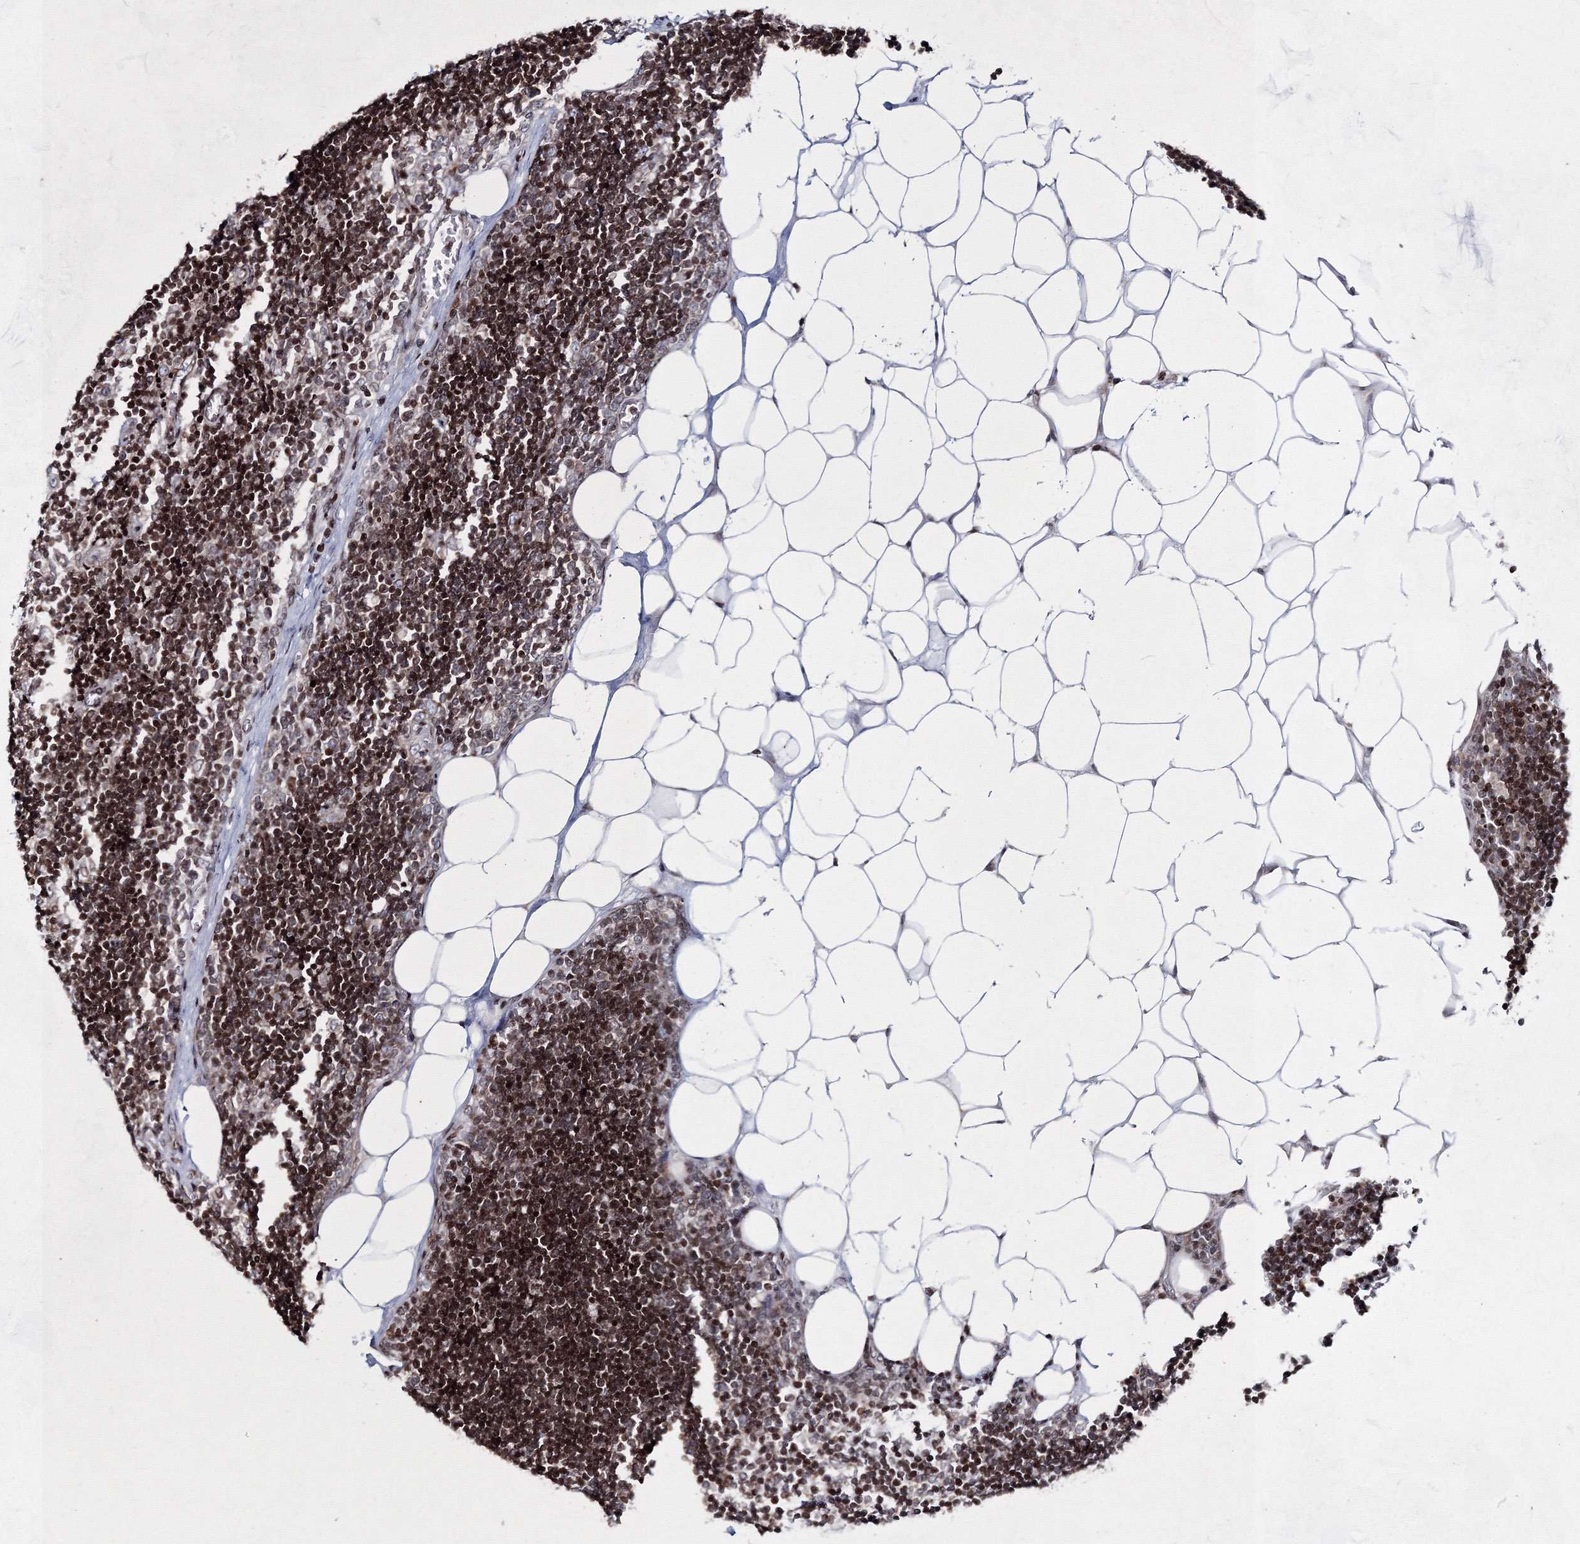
{"staining": {"intensity": "moderate", "quantity": ">75%", "location": "nuclear"}, "tissue": "lymph node", "cell_type": "Germinal center cells", "image_type": "normal", "snomed": [{"axis": "morphology", "description": "Normal tissue, NOS"}, {"axis": "topography", "description": "Lymph node"}], "caption": "Unremarkable lymph node was stained to show a protein in brown. There is medium levels of moderate nuclear positivity in approximately >75% of germinal center cells. The staining was performed using DAB to visualize the protein expression in brown, while the nuclei were stained in blue with hematoxylin (Magnification: 20x).", "gene": "SMIM29", "patient": {"sex": "male", "age": 33}}